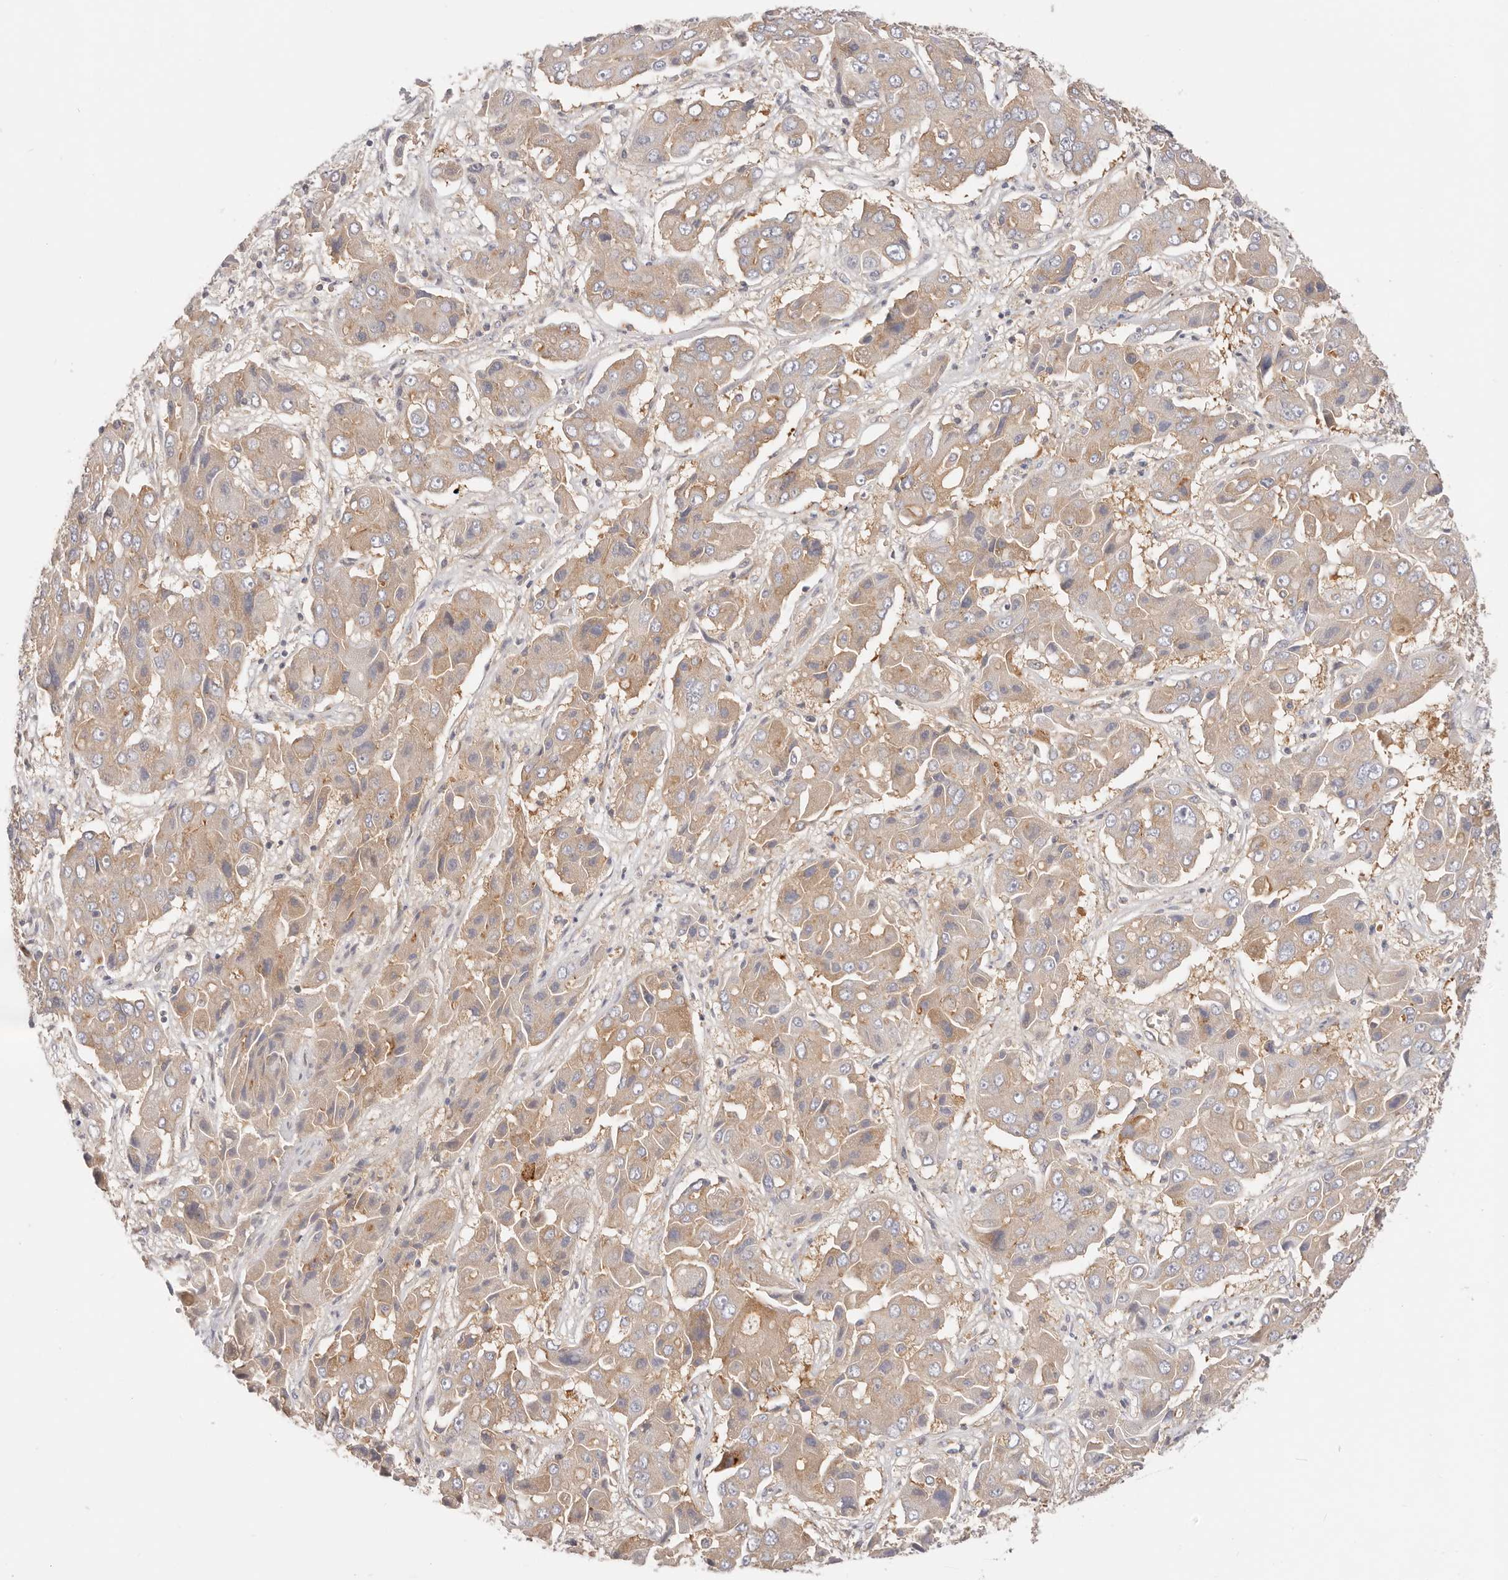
{"staining": {"intensity": "moderate", "quantity": "<25%", "location": "cytoplasmic/membranous"}, "tissue": "liver cancer", "cell_type": "Tumor cells", "image_type": "cancer", "snomed": [{"axis": "morphology", "description": "Cholangiocarcinoma"}, {"axis": "topography", "description": "Liver"}], "caption": "The immunohistochemical stain highlights moderate cytoplasmic/membranous positivity in tumor cells of liver cancer (cholangiocarcinoma) tissue.", "gene": "KCMF1", "patient": {"sex": "male", "age": 67}}